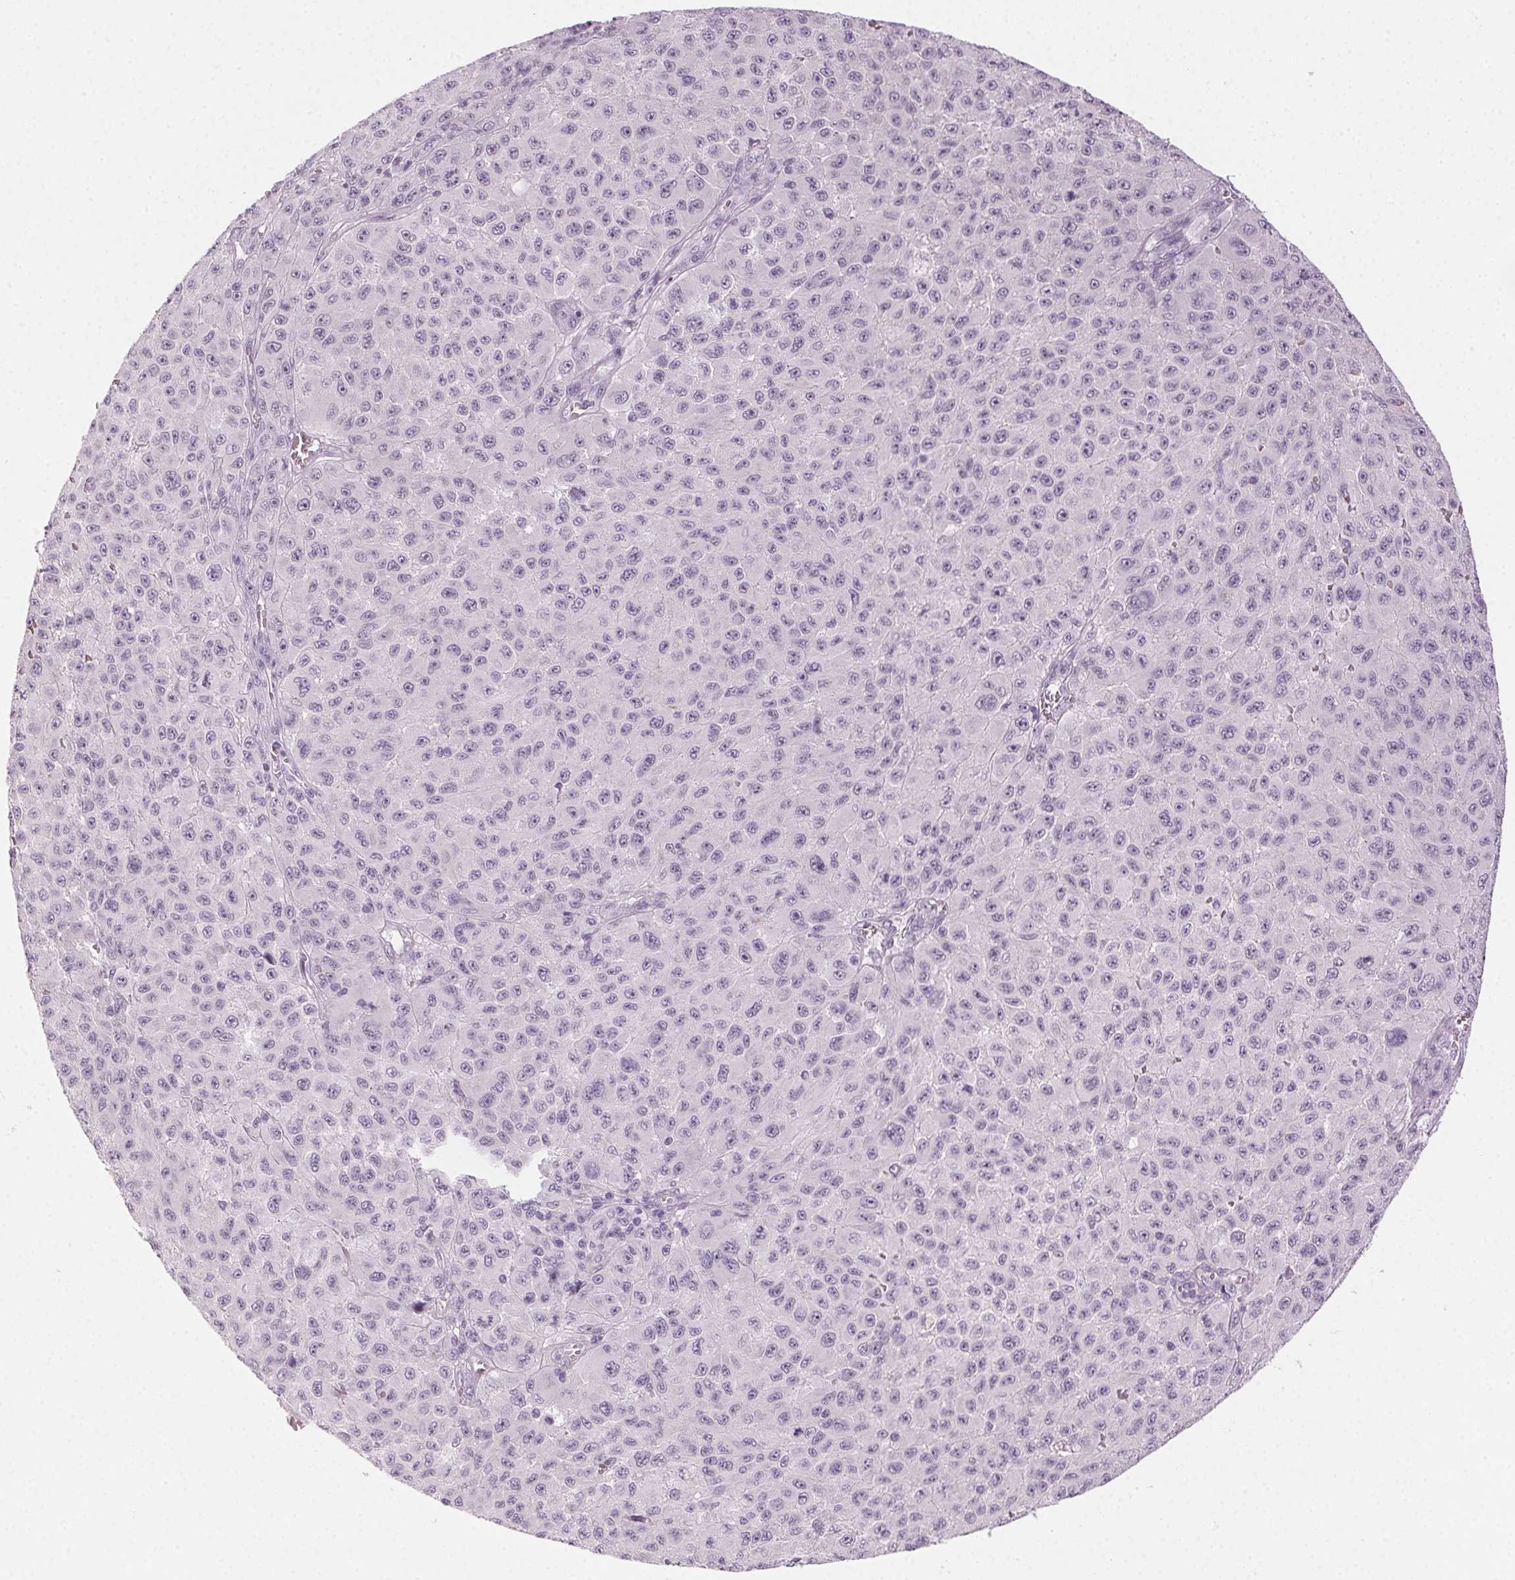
{"staining": {"intensity": "negative", "quantity": "none", "location": "none"}, "tissue": "melanoma", "cell_type": "Tumor cells", "image_type": "cancer", "snomed": [{"axis": "morphology", "description": "Malignant melanoma, NOS"}, {"axis": "topography", "description": "Skin"}], "caption": "Melanoma stained for a protein using IHC demonstrates no expression tumor cells.", "gene": "HSF5", "patient": {"sex": "male", "age": 73}}